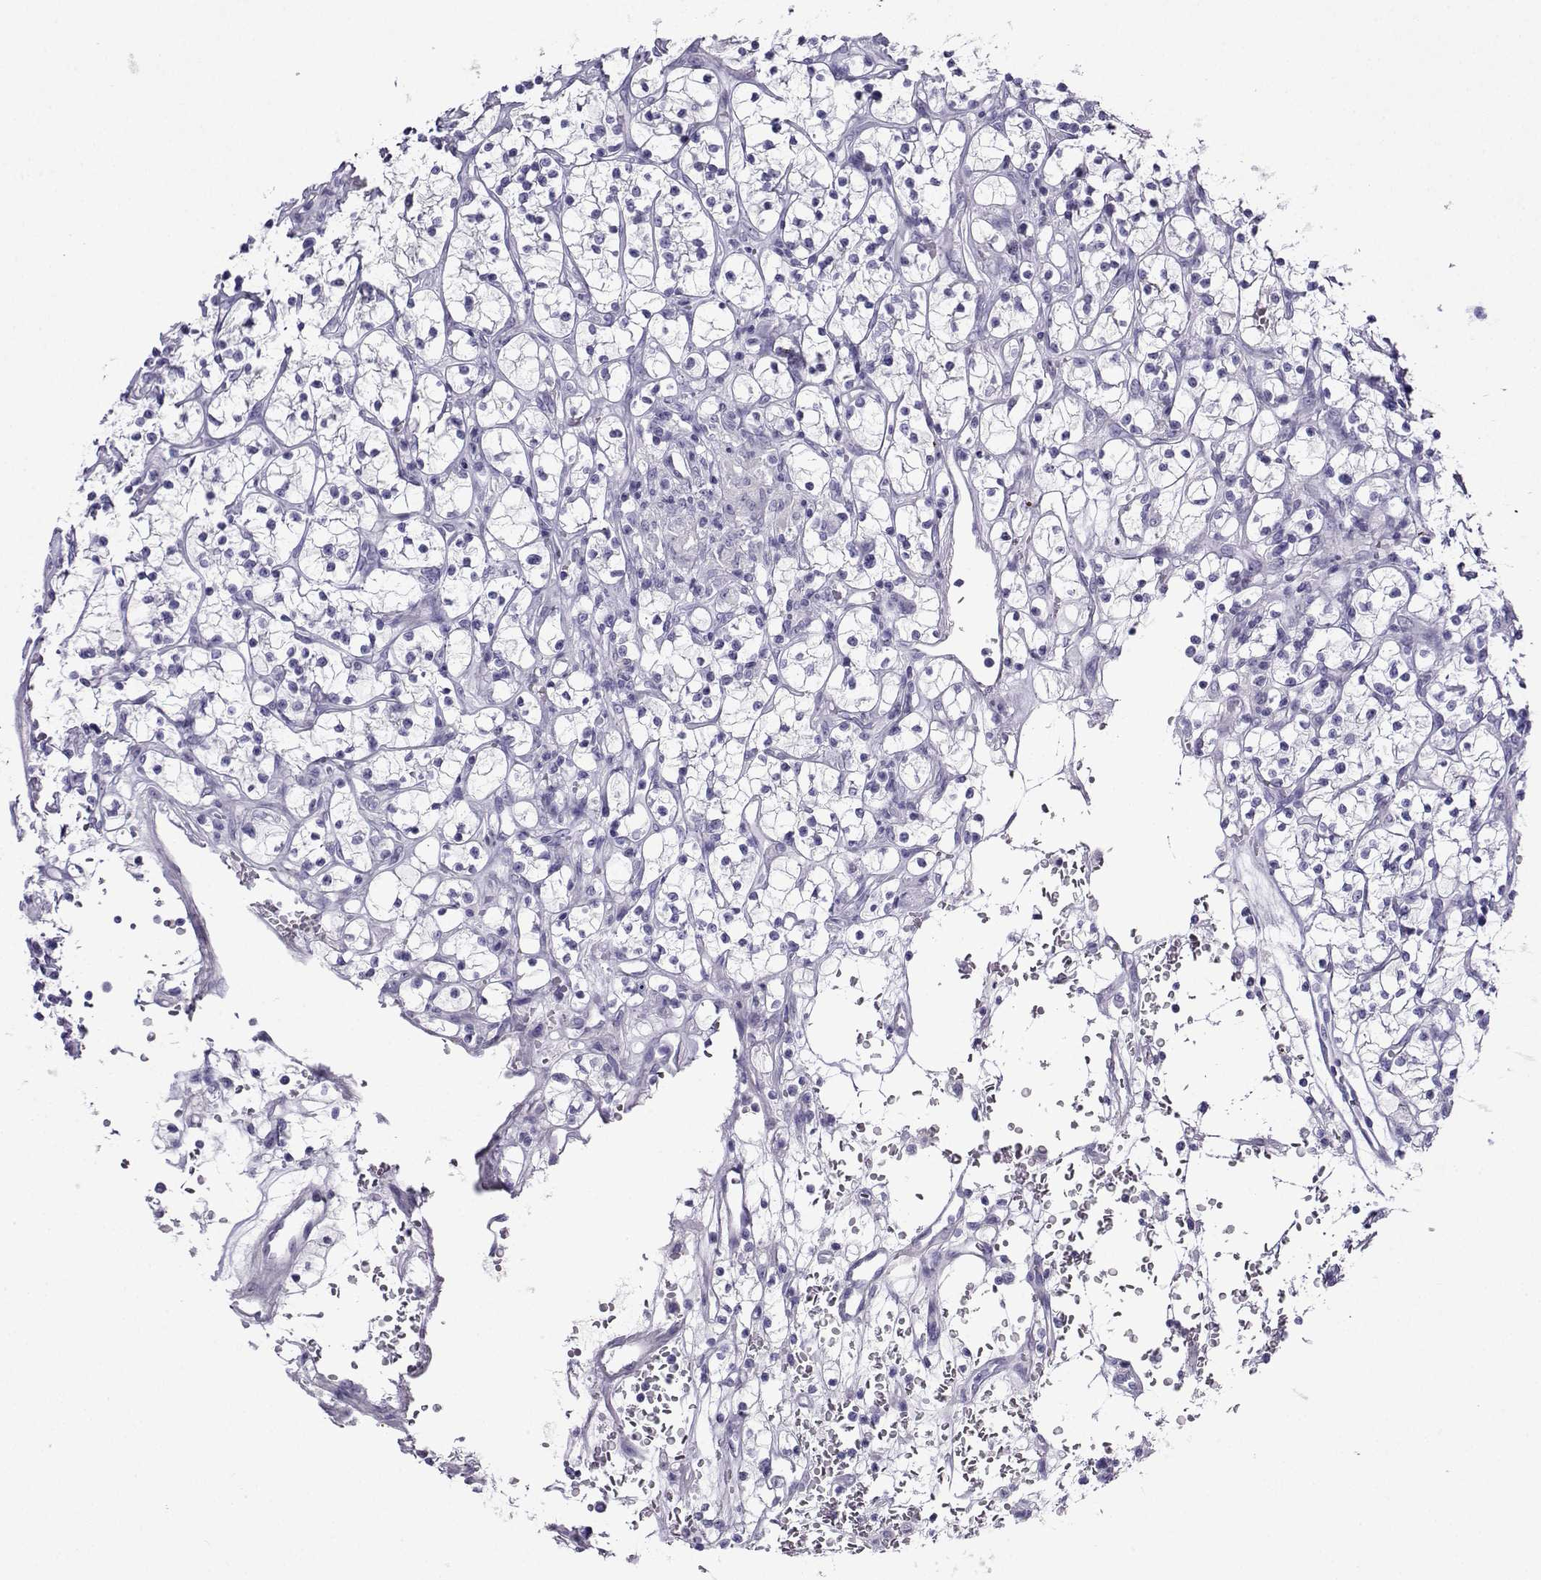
{"staining": {"intensity": "negative", "quantity": "none", "location": "none"}, "tissue": "renal cancer", "cell_type": "Tumor cells", "image_type": "cancer", "snomed": [{"axis": "morphology", "description": "Adenocarcinoma, NOS"}, {"axis": "topography", "description": "Kidney"}], "caption": "Immunohistochemistry (IHC) micrograph of neoplastic tissue: renal cancer (adenocarcinoma) stained with DAB reveals no significant protein expression in tumor cells.", "gene": "CRYBB1", "patient": {"sex": "female", "age": 64}}